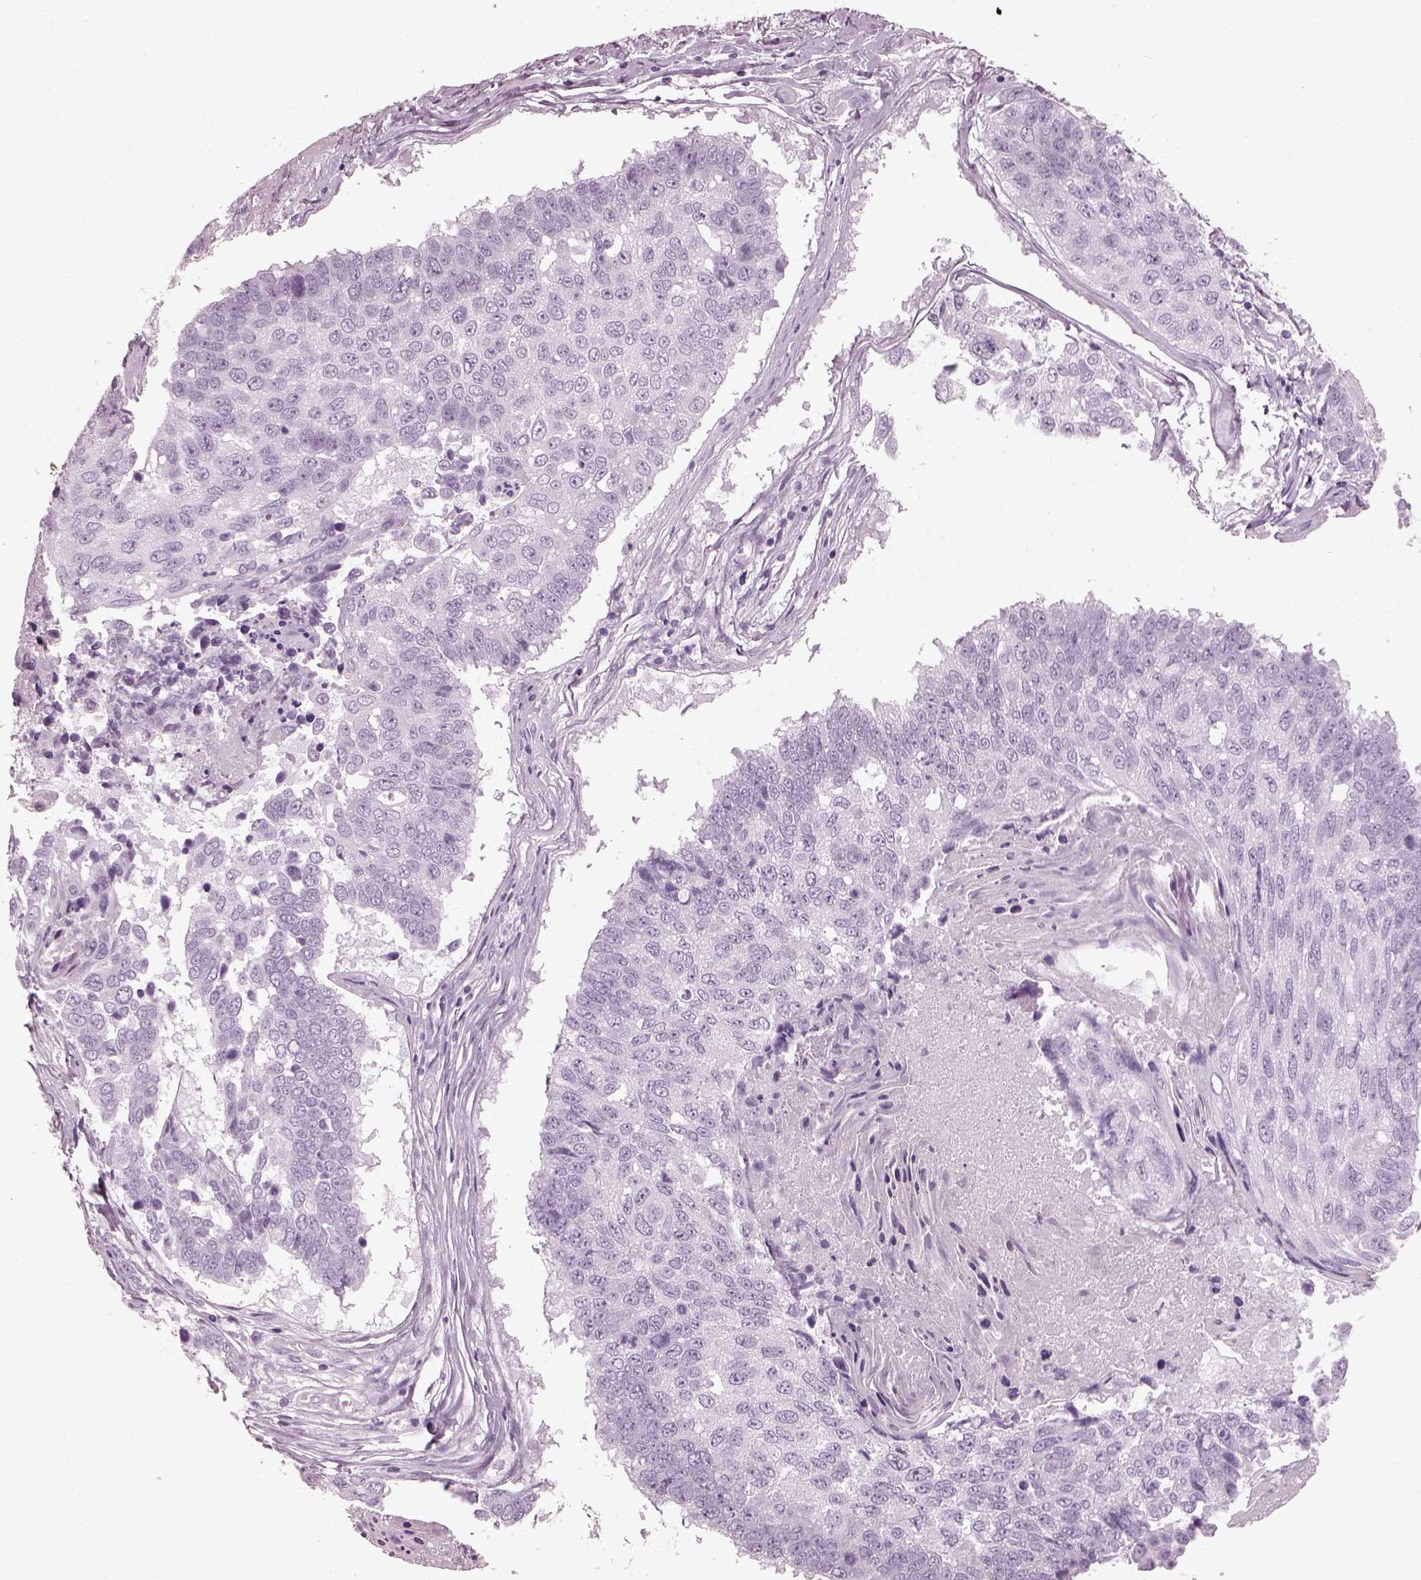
{"staining": {"intensity": "negative", "quantity": "none", "location": "none"}, "tissue": "lung cancer", "cell_type": "Tumor cells", "image_type": "cancer", "snomed": [{"axis": "morphology", "description": "Squamous cell carcinoma, NOS"}, {"axis": "topography", "description": "Lung"}], "caption": "Micrograph shows no protein expression in tumor cells of lung squamous cell carcinoma tissue. Nuclei are stained in blue.", "gene": "PDC", "patient": {"sex": "male", "age": 73}}